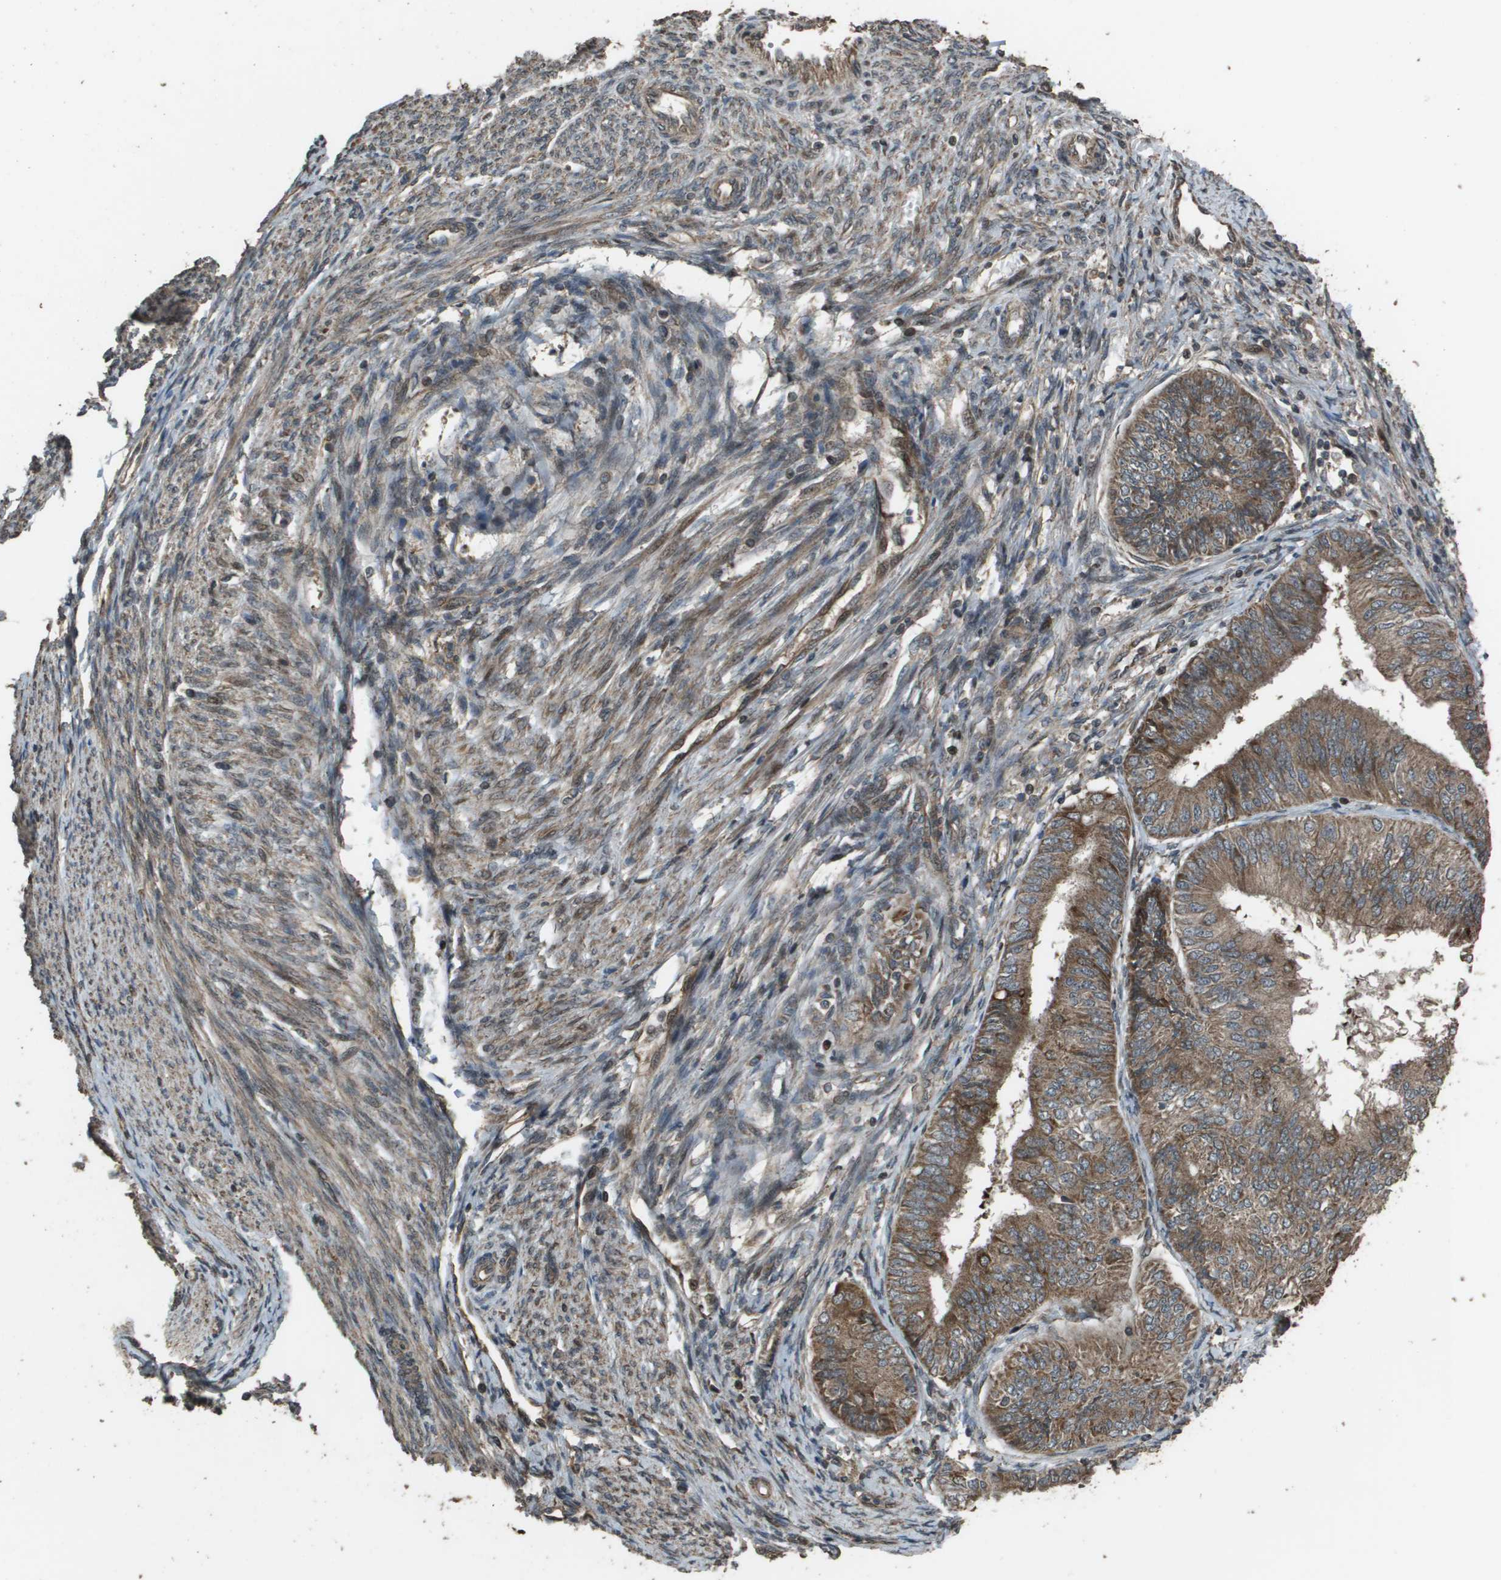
{"staining": {"intensity": "moderate", "quantity": ">75%", "location": "cytoplasmic/membranous"}, "tissue": "endometrial cancer", "cell_type": "Tumor cells", "image_type": "cancer", "snomed": [{"axis": "morphology", "description": "Adenocarcinoma, NOS"}, {"axis": "topography", "description": "Endometrium"}], "caption": "Moderate cytoplasmic/membranous positivity for a protein is seen in approximately >75% of tumor cells of adenocarcinoma (endometrial) using IHC.", "gene": "FIG4", "patient": {"sex": "female", "age": 58}}